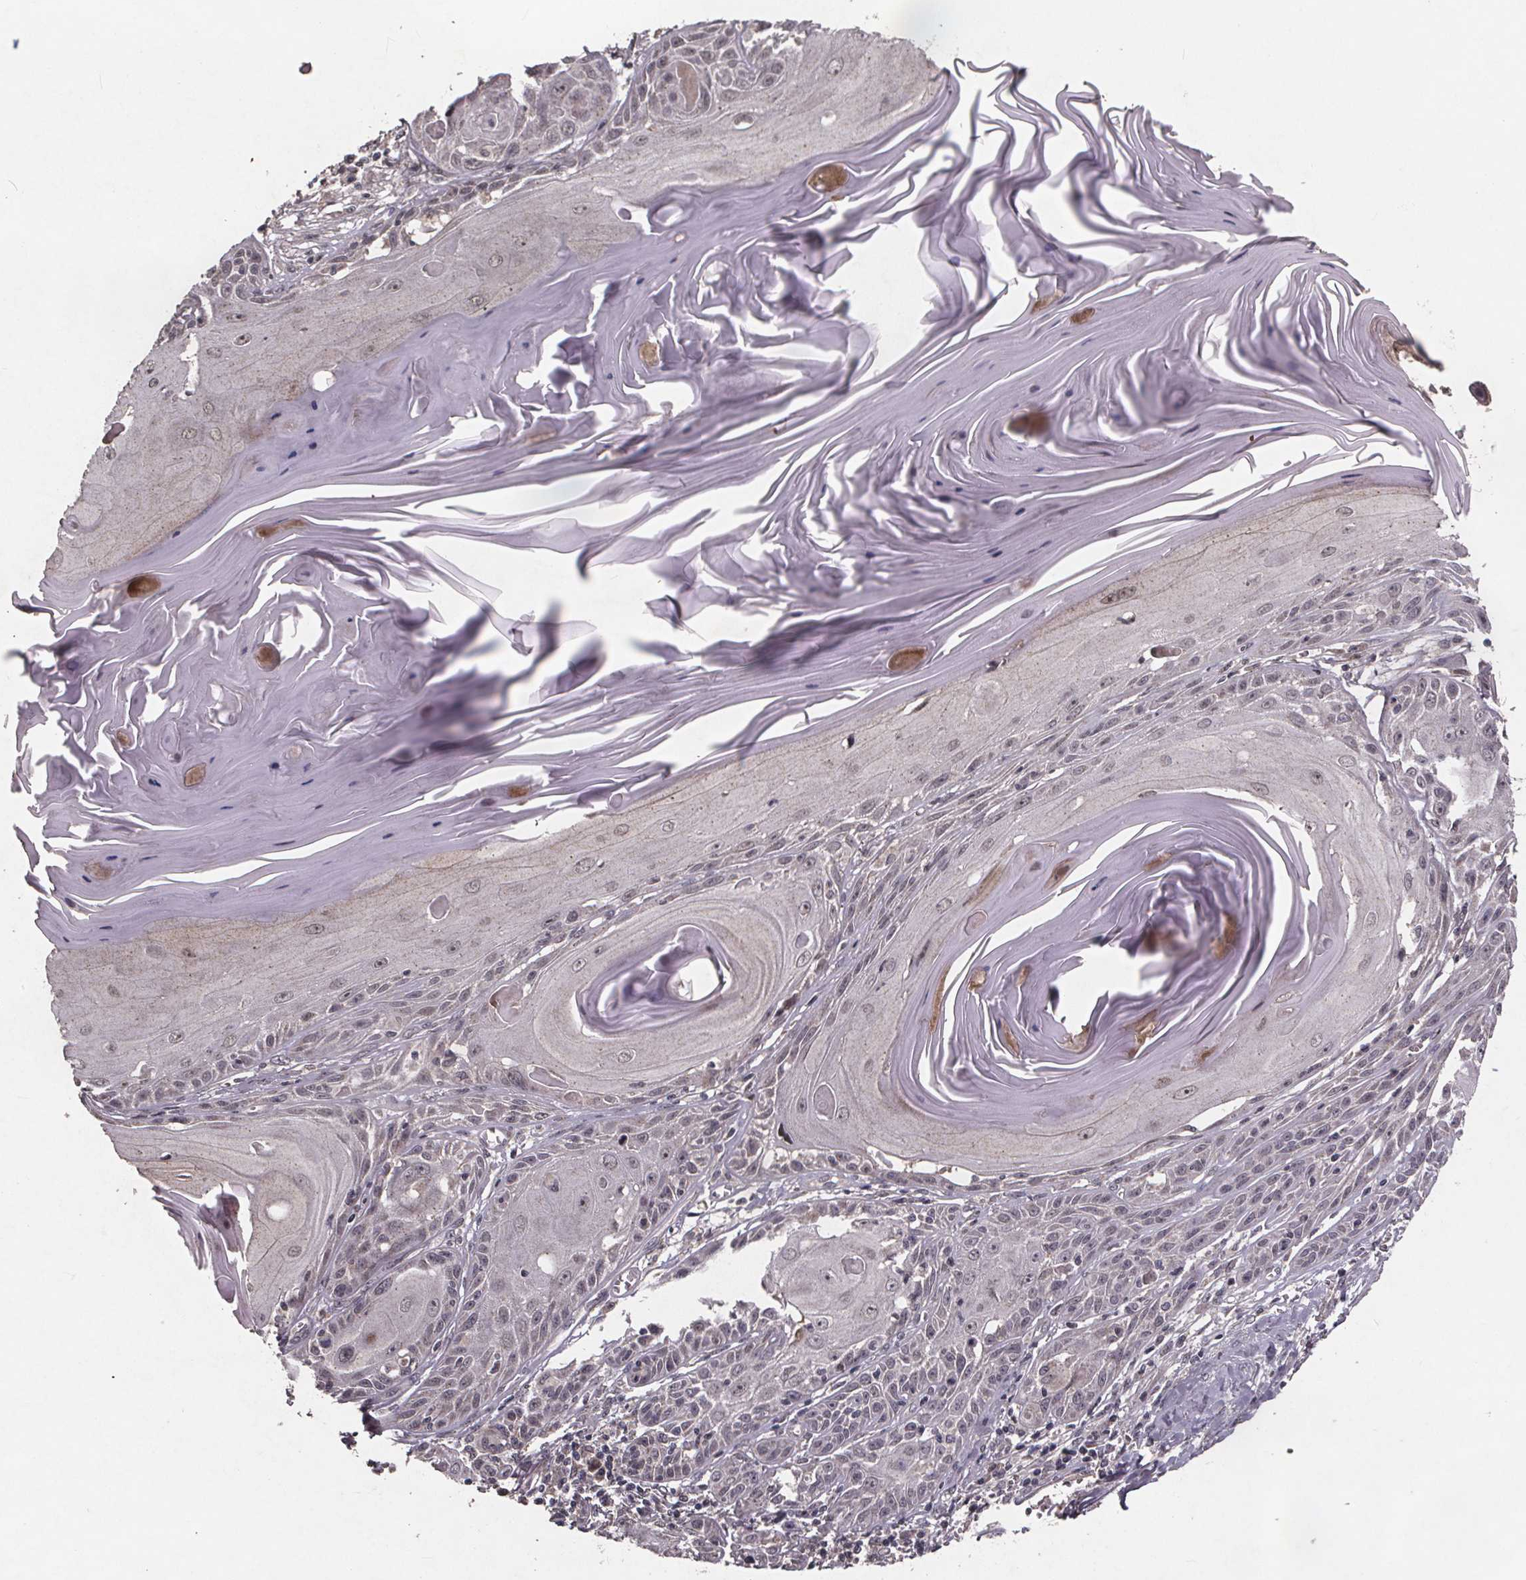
{"staining": {"intensity": "negative", "quantity": "none", "location": "none"}, "tissue": "skin cancer", "cell_type": "Tumor cells", "image_type": "cancer", "snomed": [{"axis": "morphology", "description": "Squamous cell carcinoma, NOS"}, {"axis": "topography", "description": "Skin"}, {"axis": "topography", "description": "Vulva"}], "caption": "Tumor cells are negative for protein expression in human skin cancer (squamous cell carcinoma).", "gene": "GPX3", "patient": {"sex": "female", "age": 85}}